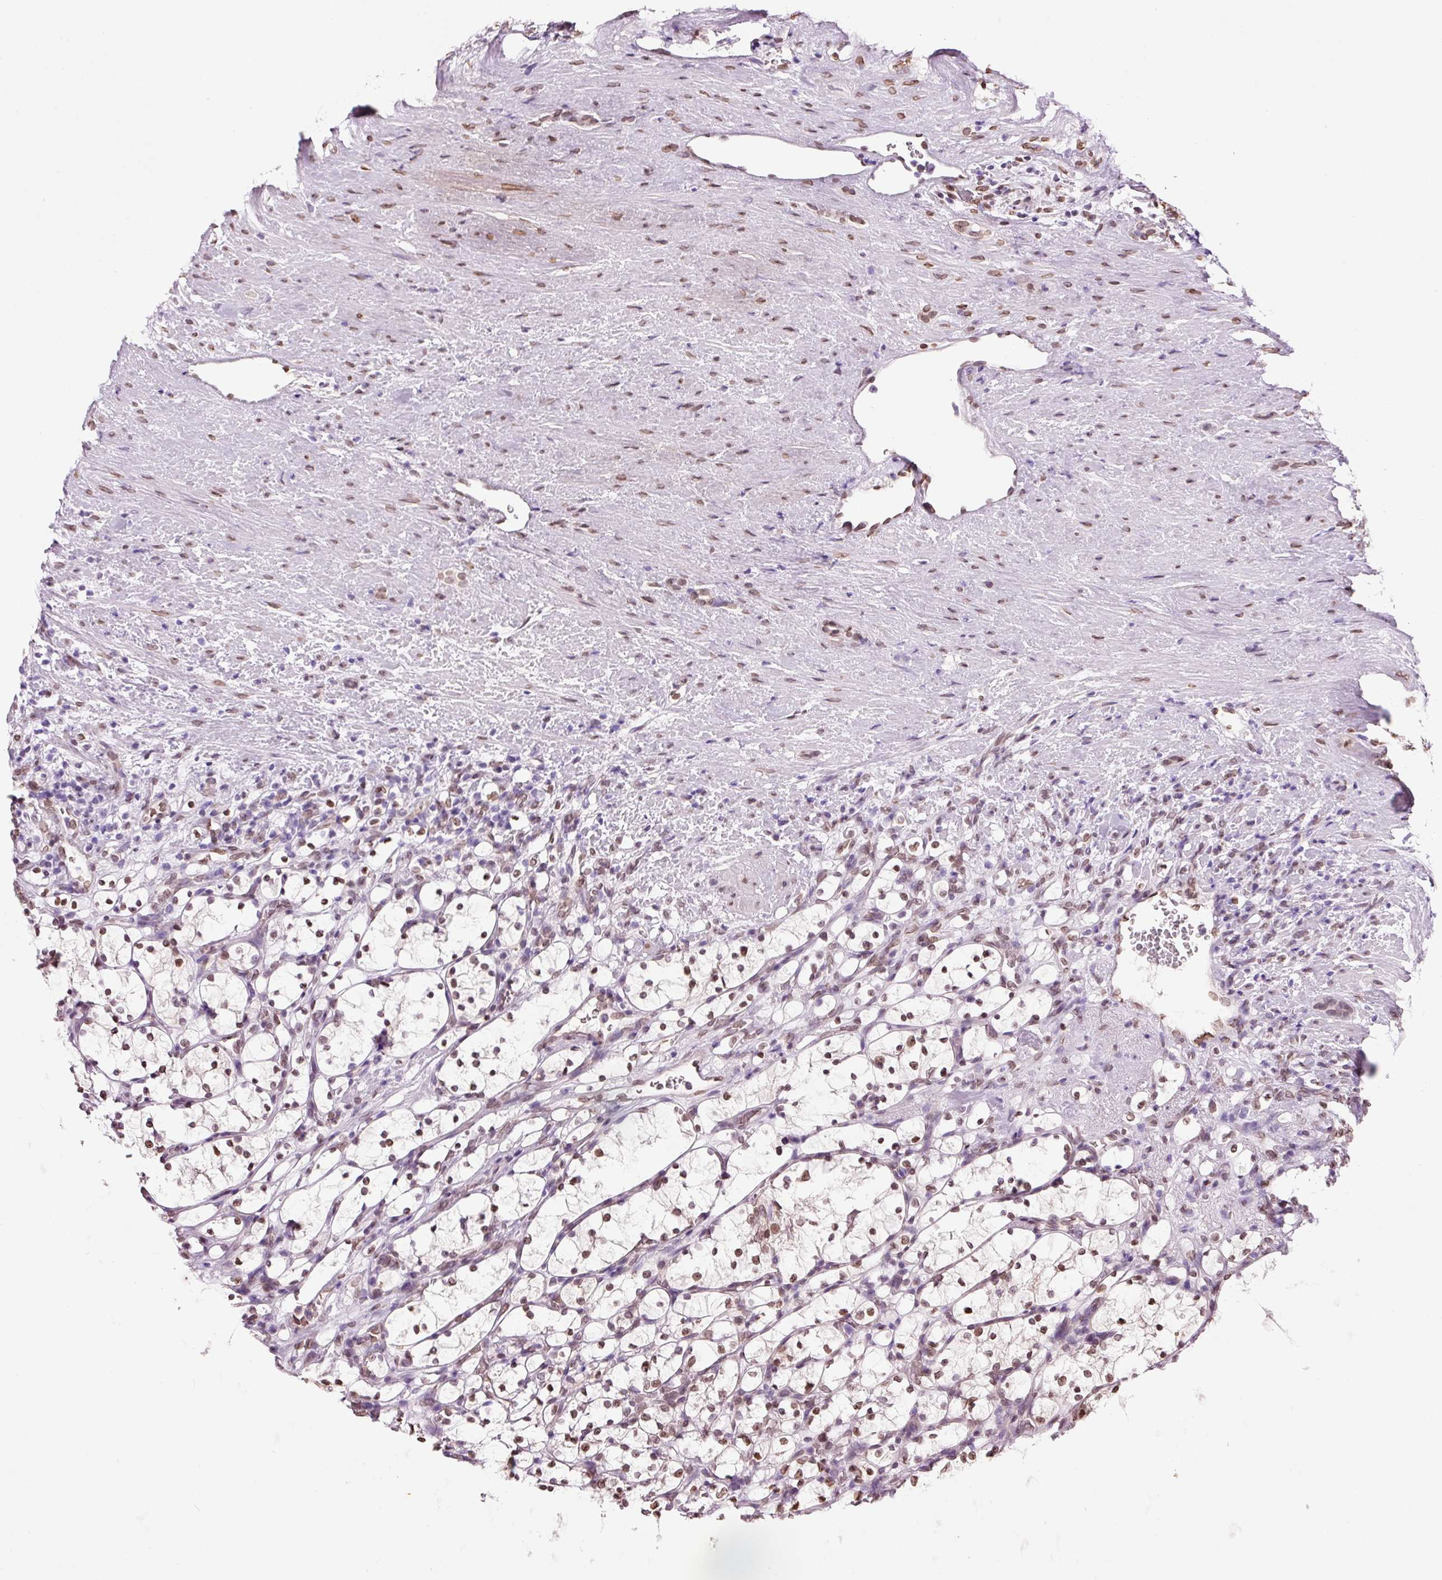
{"staining": {"intensity": "moderate", "quantity": ">75%", "location": "nuclear"}, "tissue": "renal cancer", "cell_type": "Tumor cells", "image_type": "cancer", "snomed": [{"axis": "morphology", "description": "Adenocarcinoma, NOS"}, {"axis": "topography", "description": "Kidney"}], "caption": "Protein staining by IHC reveals moderate nuclear positivity in about >75% of tumor cells in adenocarcinoma (renal).", "gene": "ZNF224", "patient": {"sex": "female", "age": 69}}